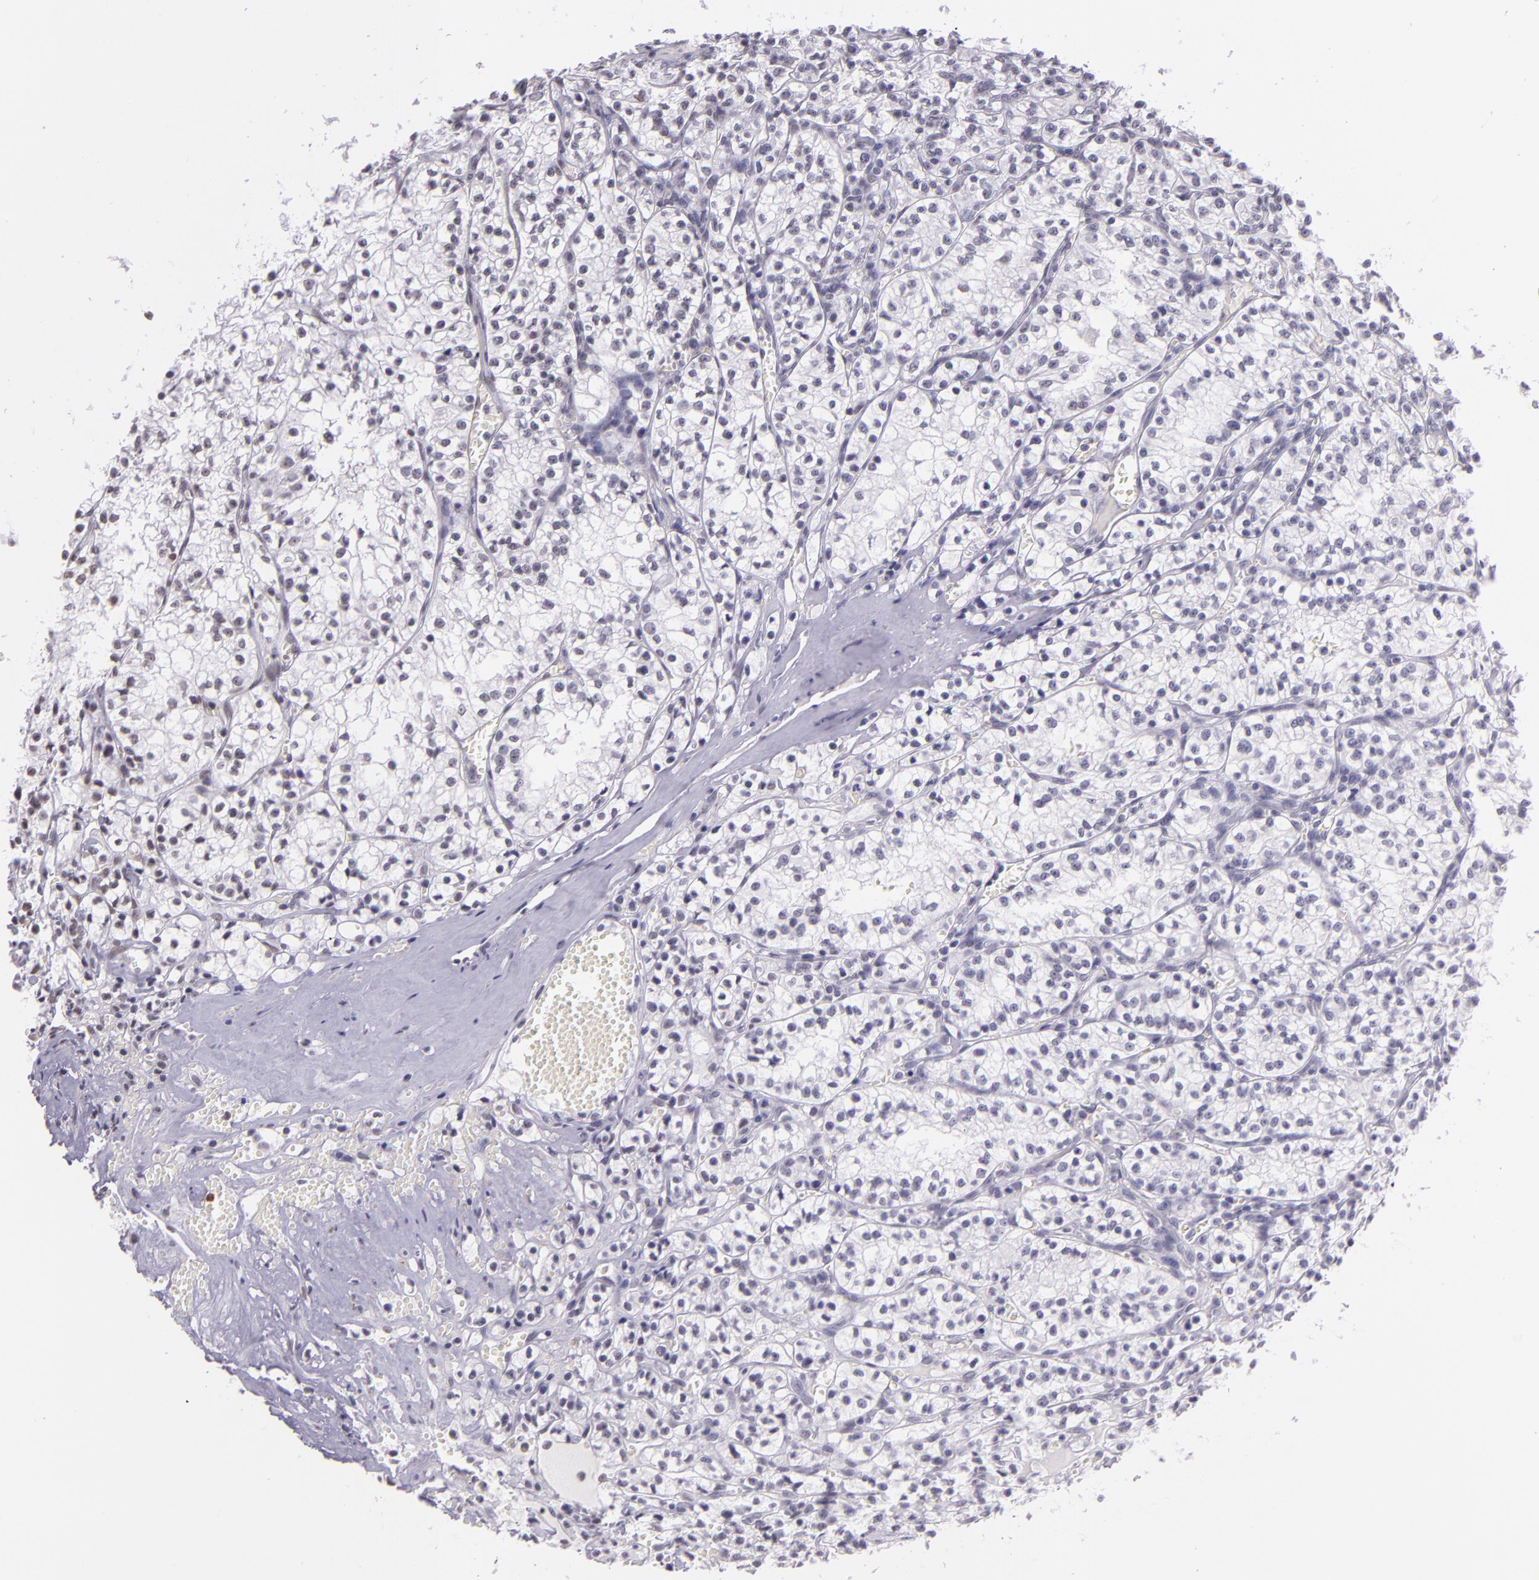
{"staining": {"intensity": "weak", "quantity": "25%-75%", "location": "nuclear"}, "tissue": "renal cancer", "cell_type": "Tumor cells", "image_type": "cancer", "snomed": [{"axis": "morphology", "description": "Adenocarcinoma, NOS"}, {"axis": "topography", "description": "Kidney"}], "caption": "DAB (3,3'-diaminobenzidine) immunohistochemical staining of renal cancer (adenocarcinoma) displays weak nuclear protein positivity in approximately 25%-75% of tumor cells.", "gene": "USF1", "patient": {"sex": "male", "age": 61}}